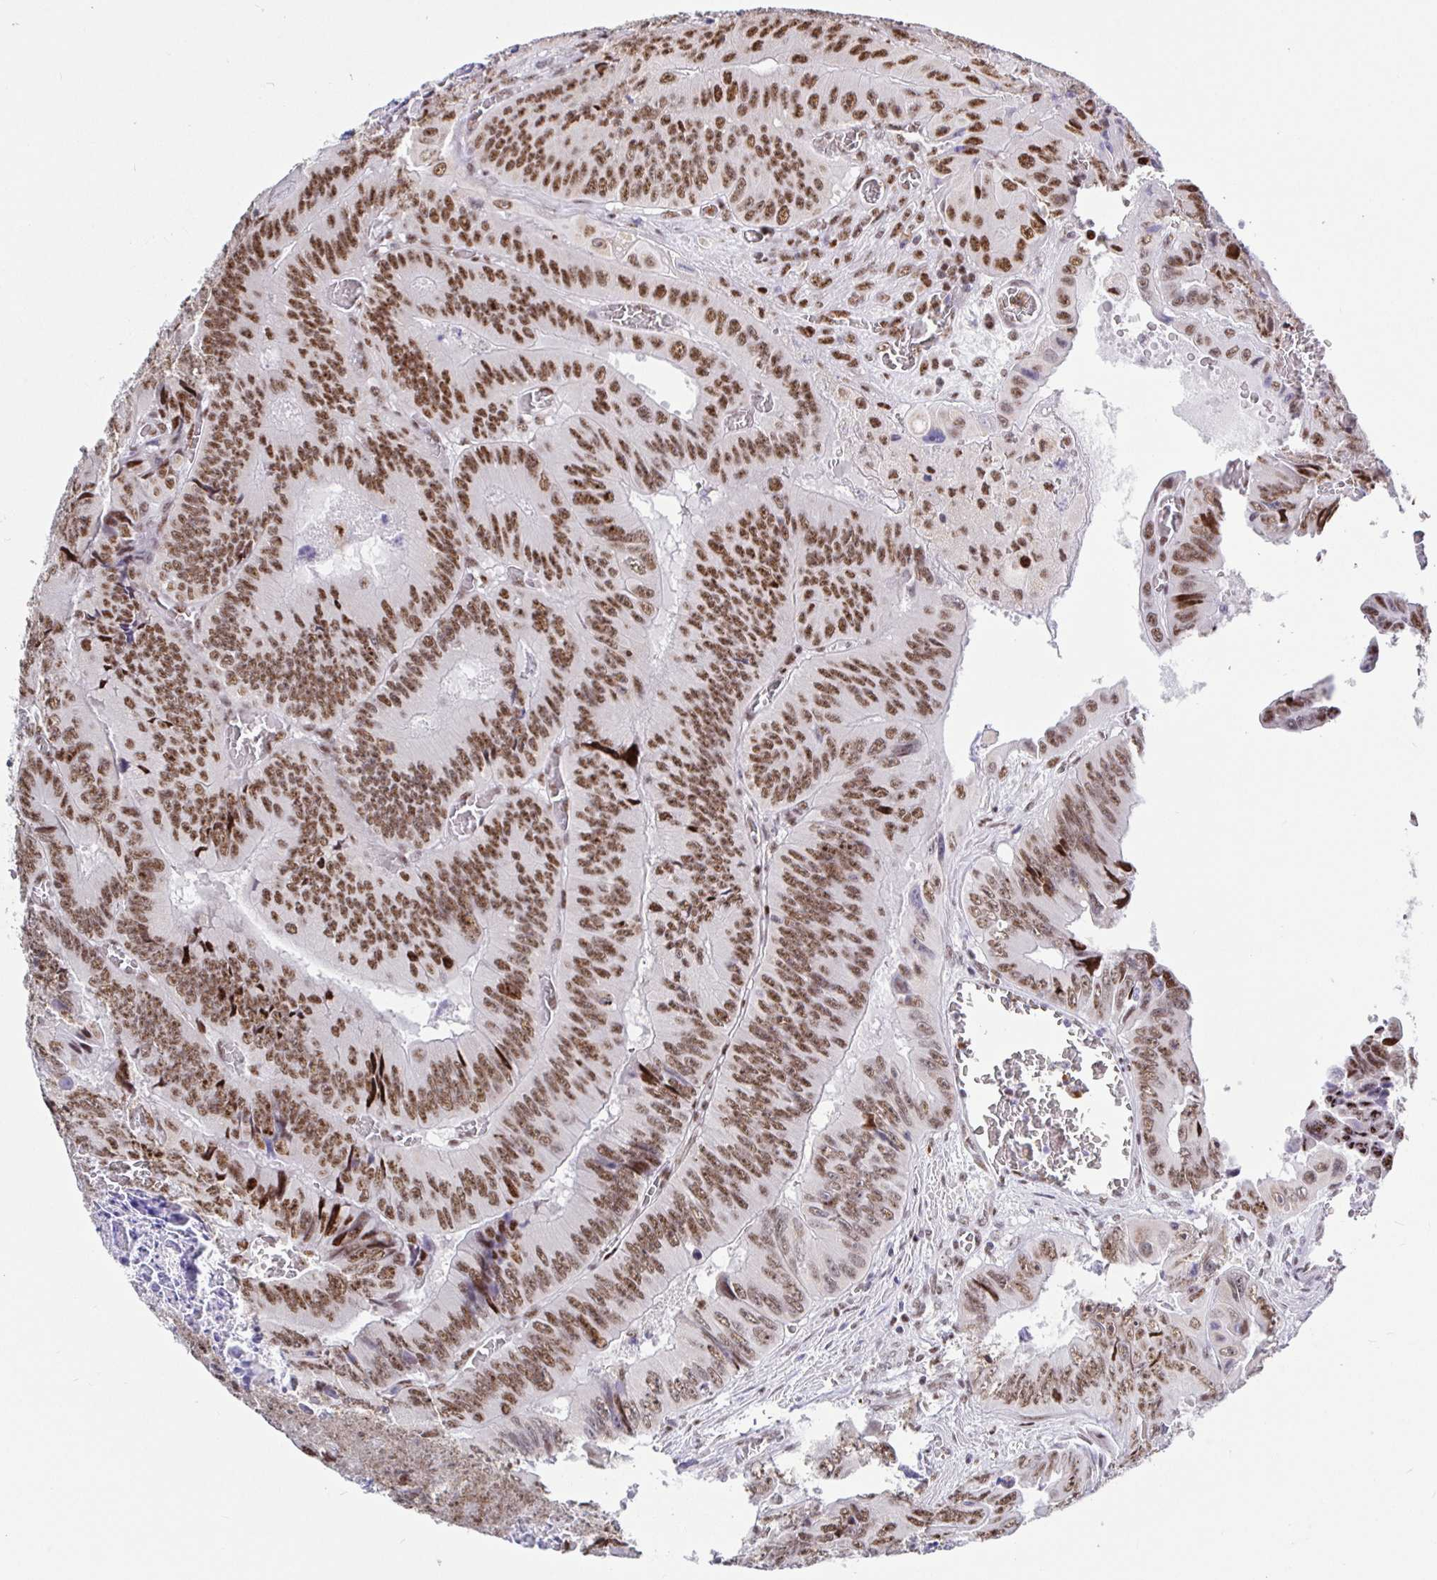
{"staining": {"intensity": "moderate", "quantity": ">75%", "location": "nuclear"}, "tissue": "colorectal cancer", "cell_type": "Tumor cells", "image_type": "cancer", "snomed": [{"axis": "morphology", "description": "Adenocarcinoma, NOS"}, {"axis": "topography", "description": "Colon"}], "caption": "Colorectal adenocarcinoma stained with a protein marker demonstrates moderate staining in tumor cells.", "gene": "SETD5", "patient": {"sex": "female", "age": 84}}